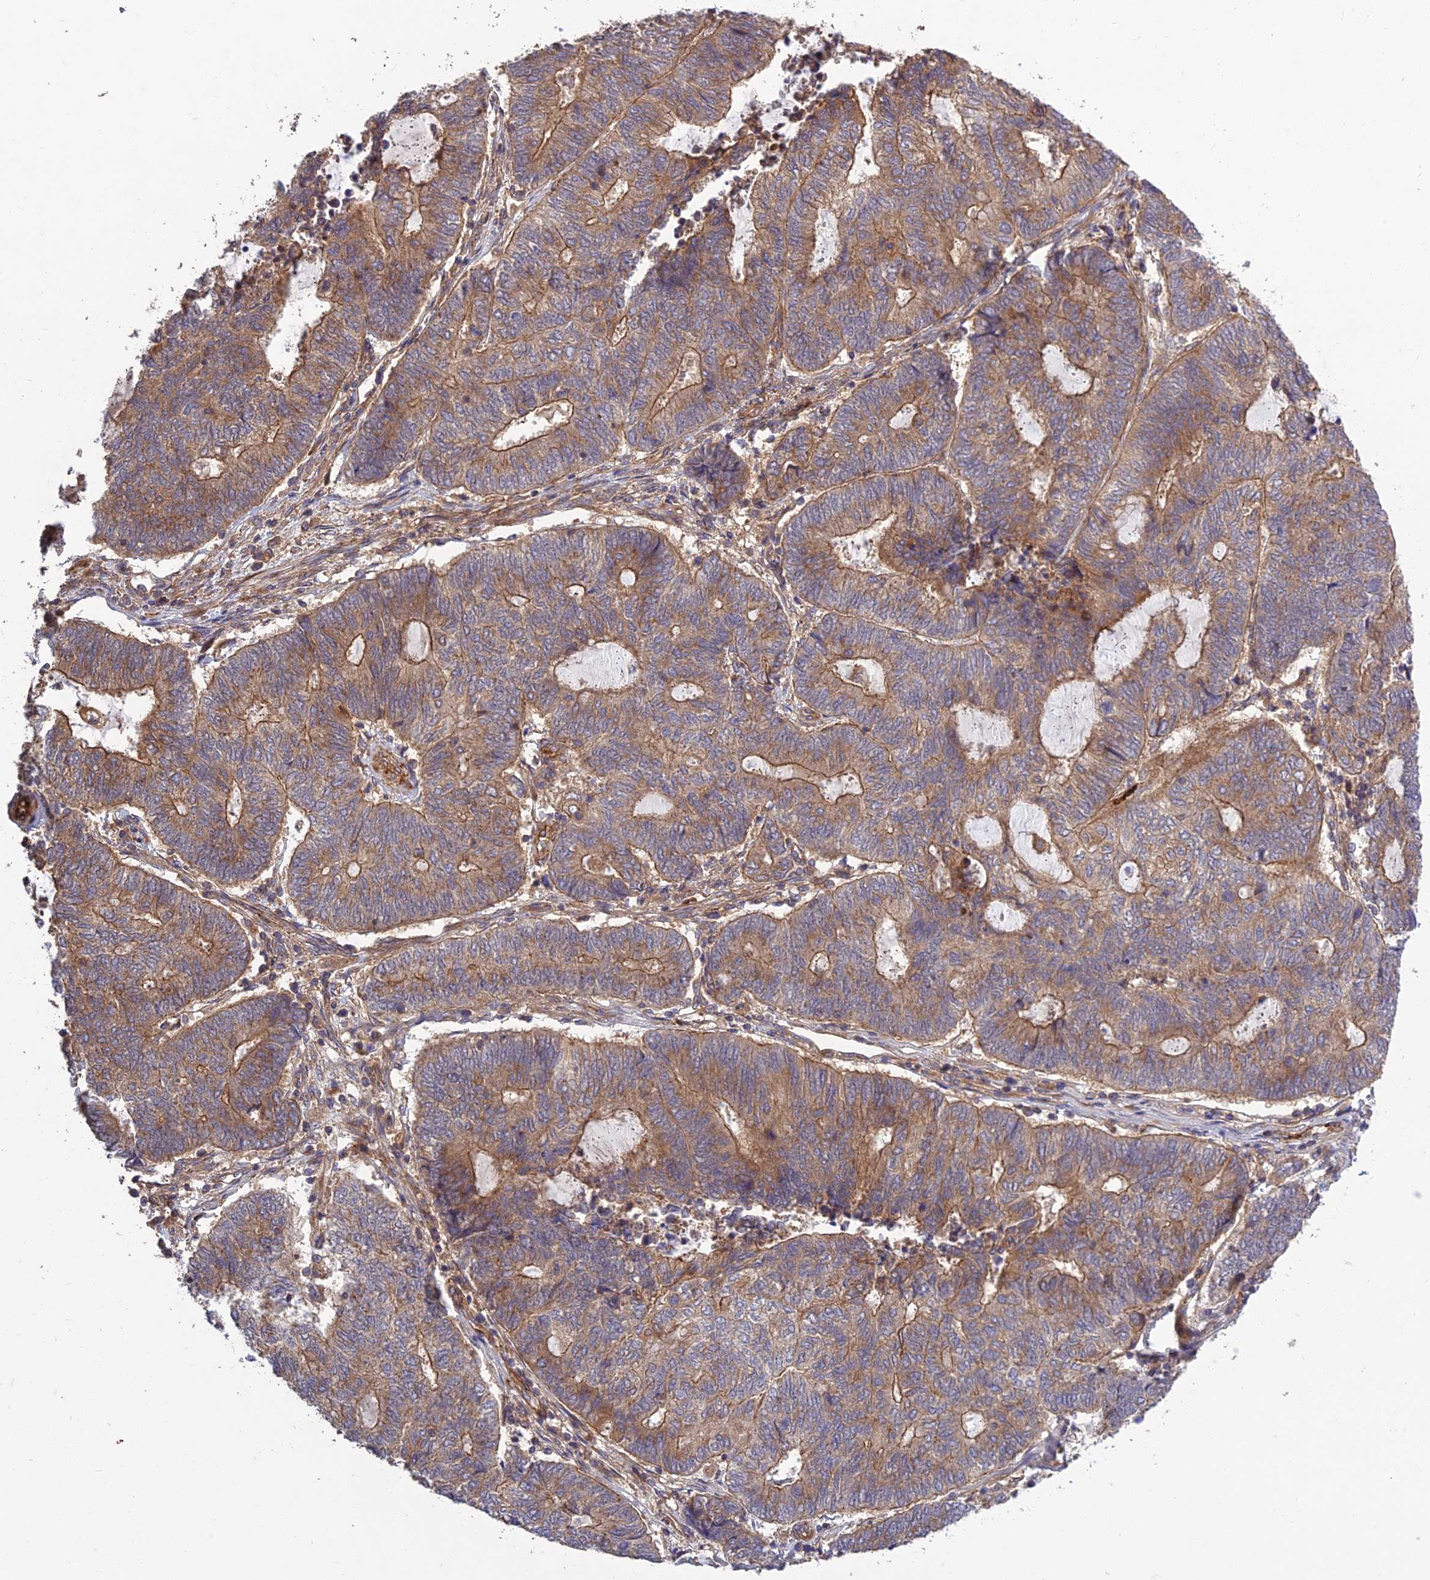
{"staining": {"intensity": "moderate", "quantity": ">75%", "location": "cytoplasmic/membranous"}, "tissue": "endometrial cancer", "cell_type": "Tumor cells", "image_type": "cancer", "snomed": [{"axis": "morphology", "description": "Adenocarcinoma, NOS"}, {"axis": "topography", "description": "Uterus"}, {"axis": "topography", "description": "Endometrium"}], "caption": "Immunohistochemistry of adenocarcinoma (endometrial) demonstrates medium levels of moderate cytoplasmic/membranous positivity in about >75% of tumor cells.", "gene": "TMEM131L", "patient": {"sex": "female", "age": 70}}